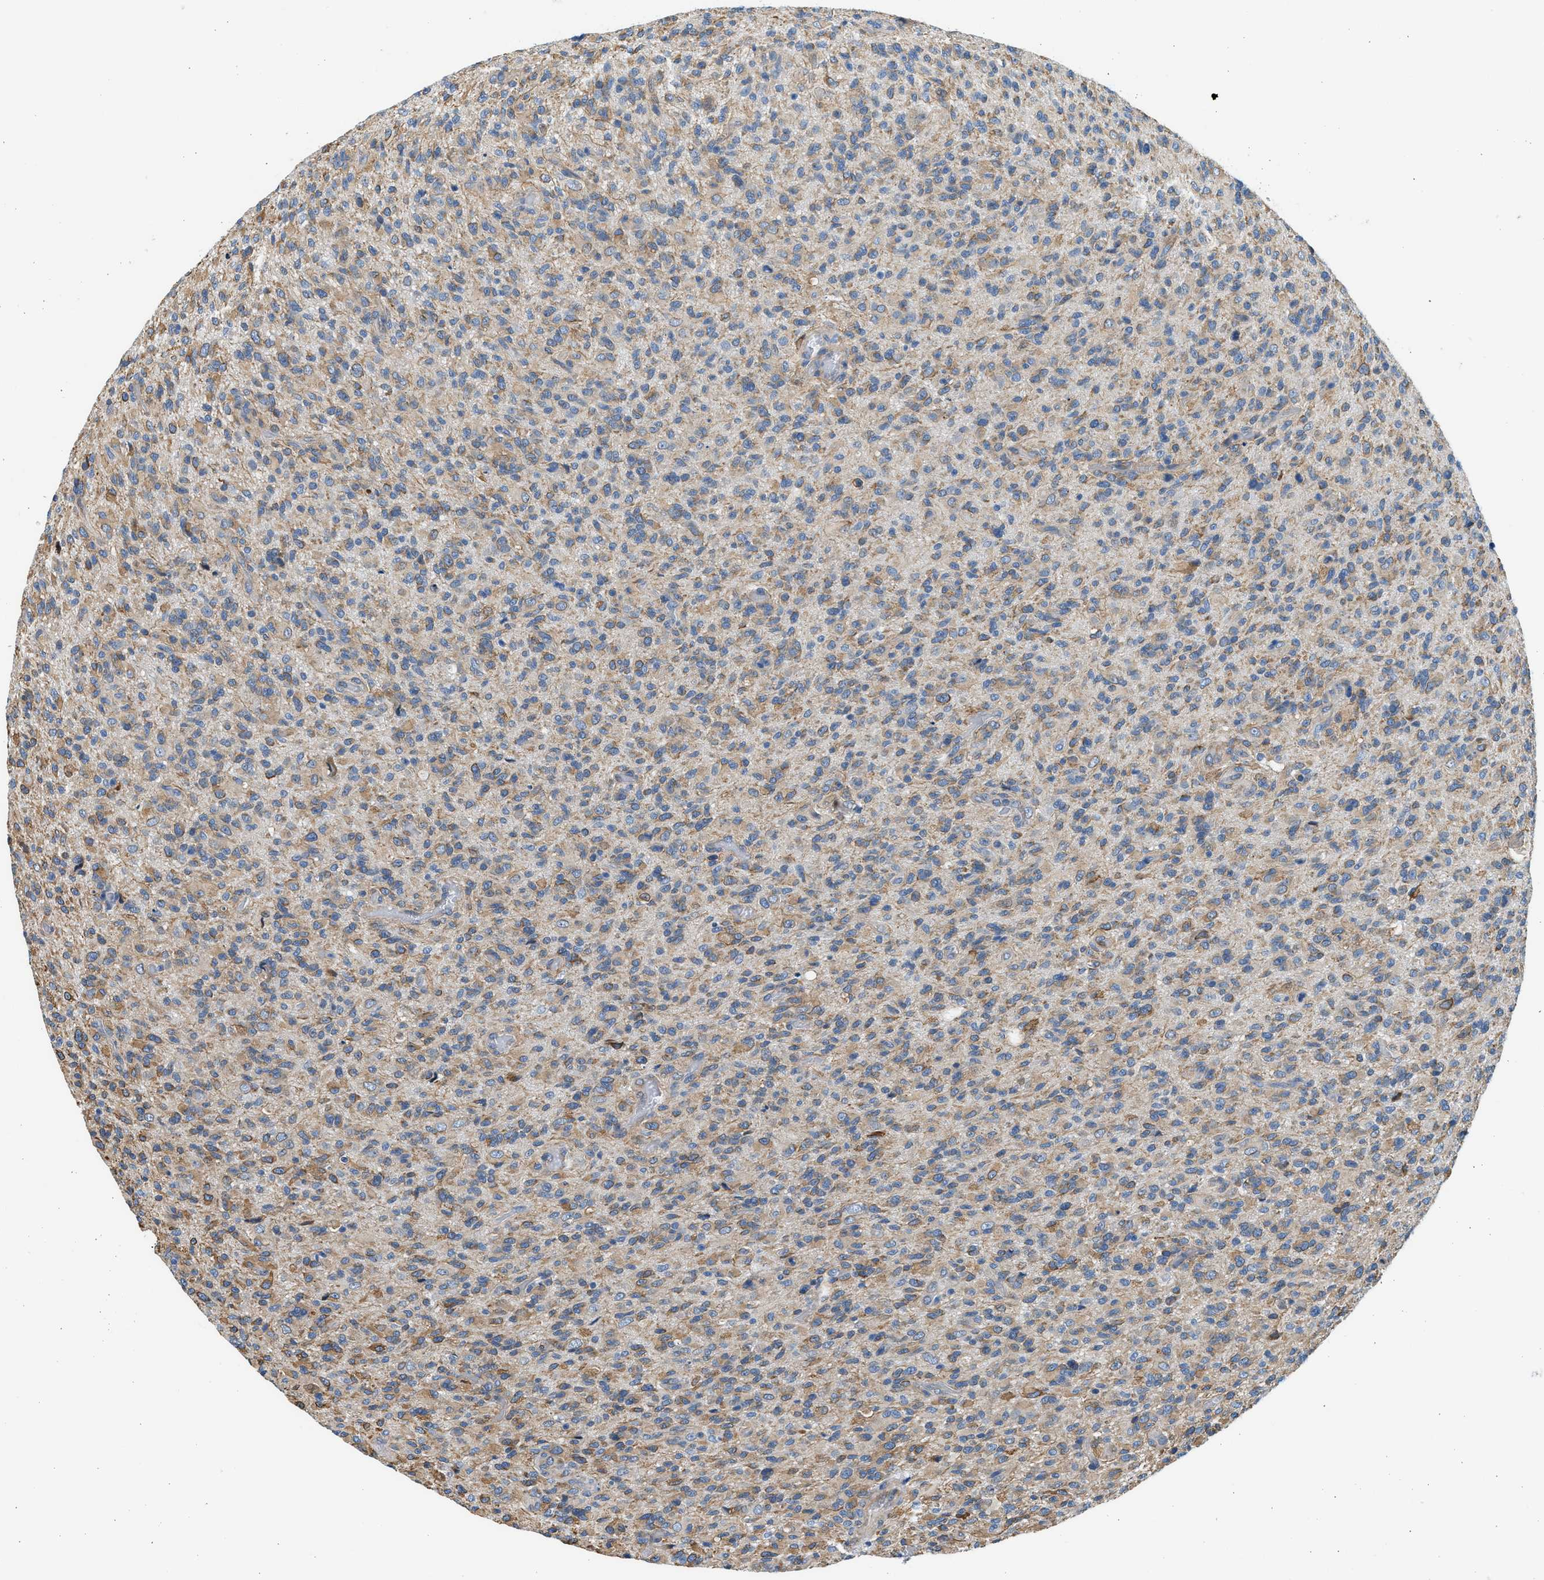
{"staining": {"intensity": "weak", "quantity": "25%-75%", "location": "cytoplasmic/membranous"}, "tissue": "glioma", "cell_type": "Tumor cells", "image_type": "cancer", "snomed": [{"axis": "morphology", "description": "Glioma, malignant, High grade"}, {"axis": "topography", "description": "Brain"}], "caption": "Human malignant glioma (high-grade) stained for a protein (brown) exhibits weak cytoplasmic/membranous positive staining in approximately 25%-75% of tumor cells.", "gene": "CNTN6", "patient": {"sex": "male", "age": 71}}